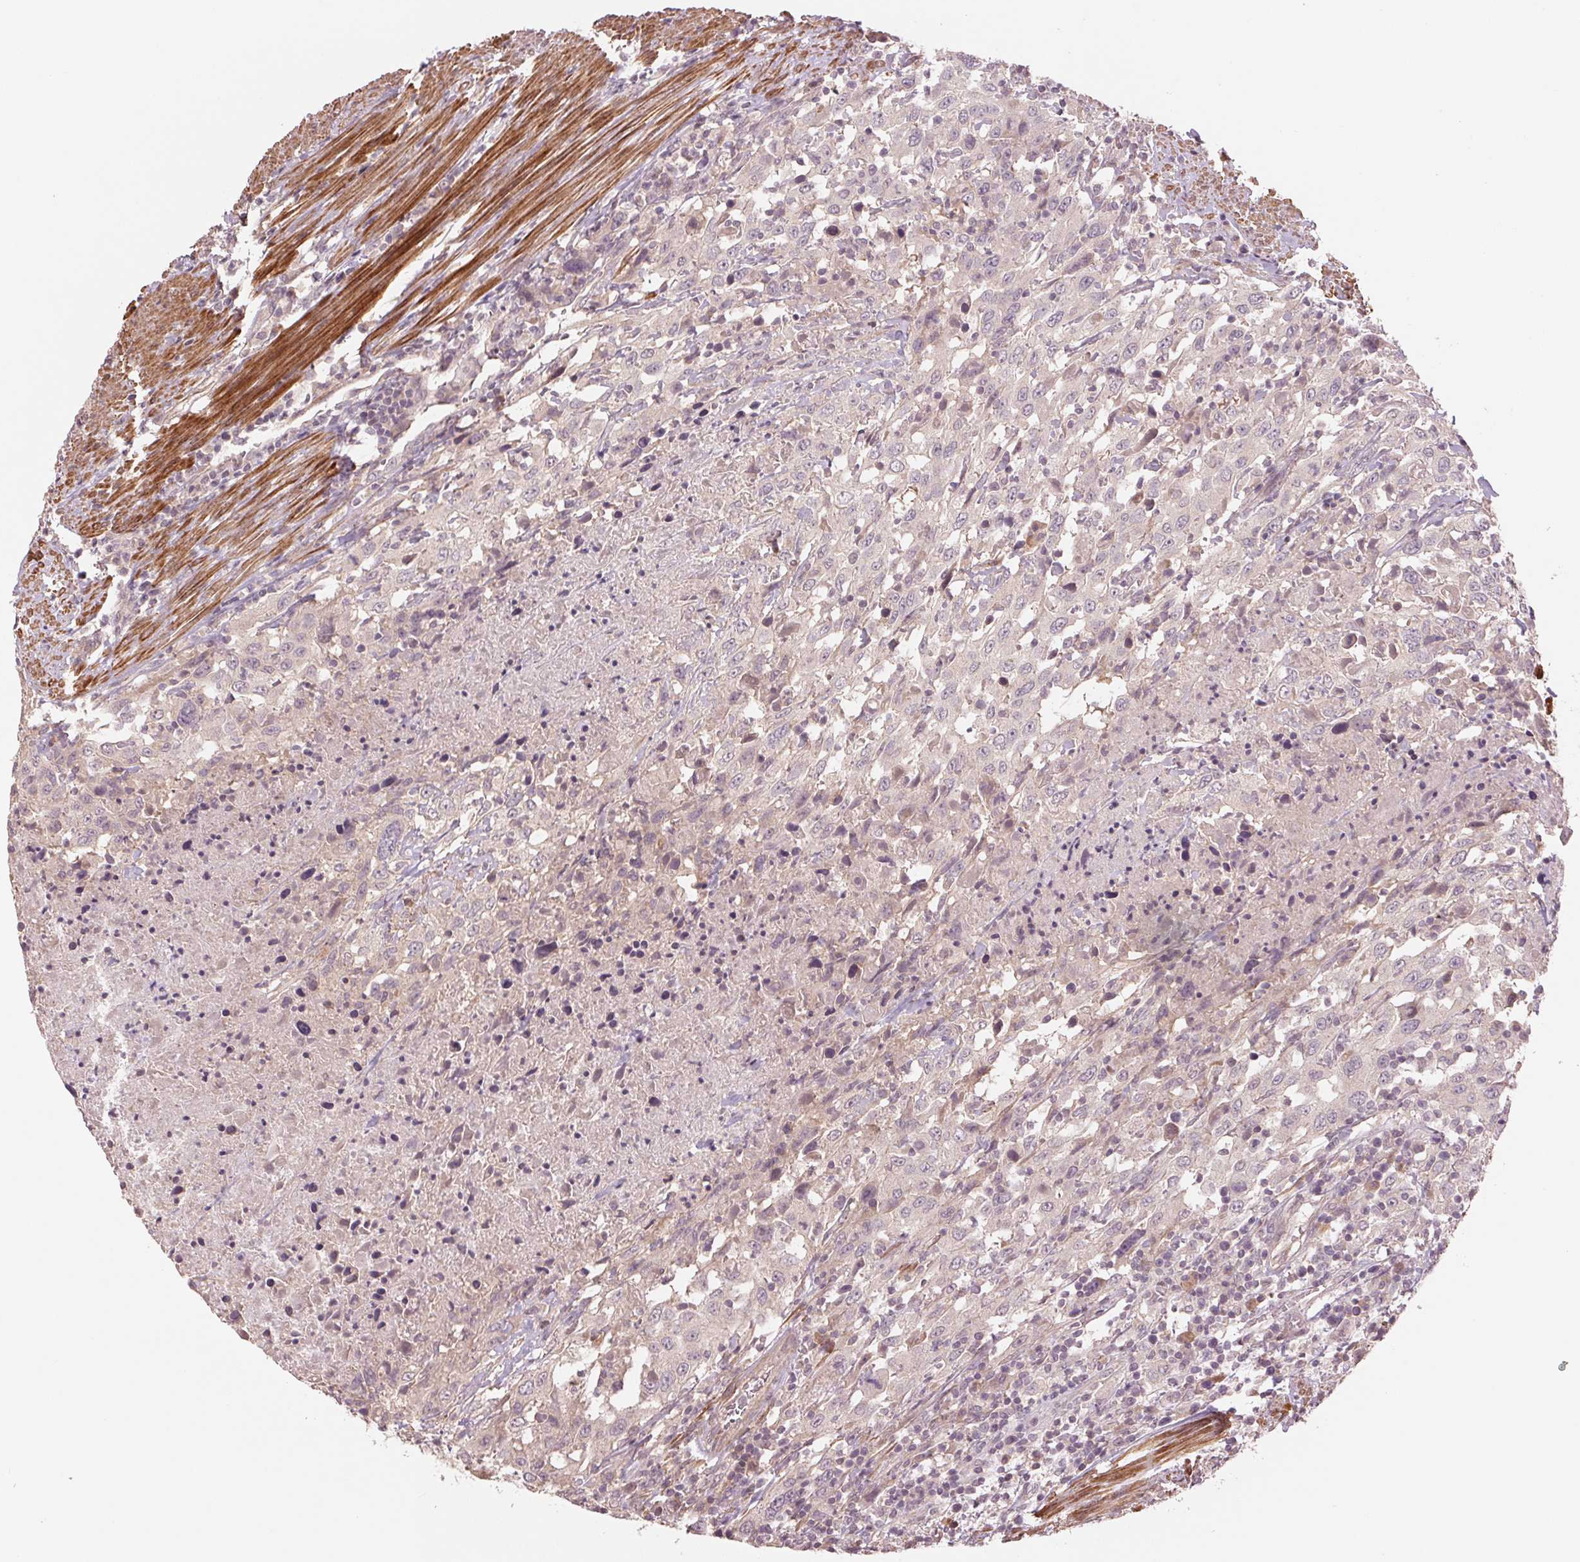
{"staining": {"intensity": "negative", "quantity": "none", "location": "none"}, "tissue": "urothelial cancer", "cell_type": "Tumor cells", "image_type": "cancer", "snomed": [{"axis": "morphology", "description": "Urothelial carcinoma, High grade"}, {"axis": "topography", "description": "Urinary bladder"}], "caption": "Tumor cells are negative for protein expression in human urothelial carcinoma (high-grade).", "gene": "PPIA", "patient": {"sex": "male", "age": 61}}